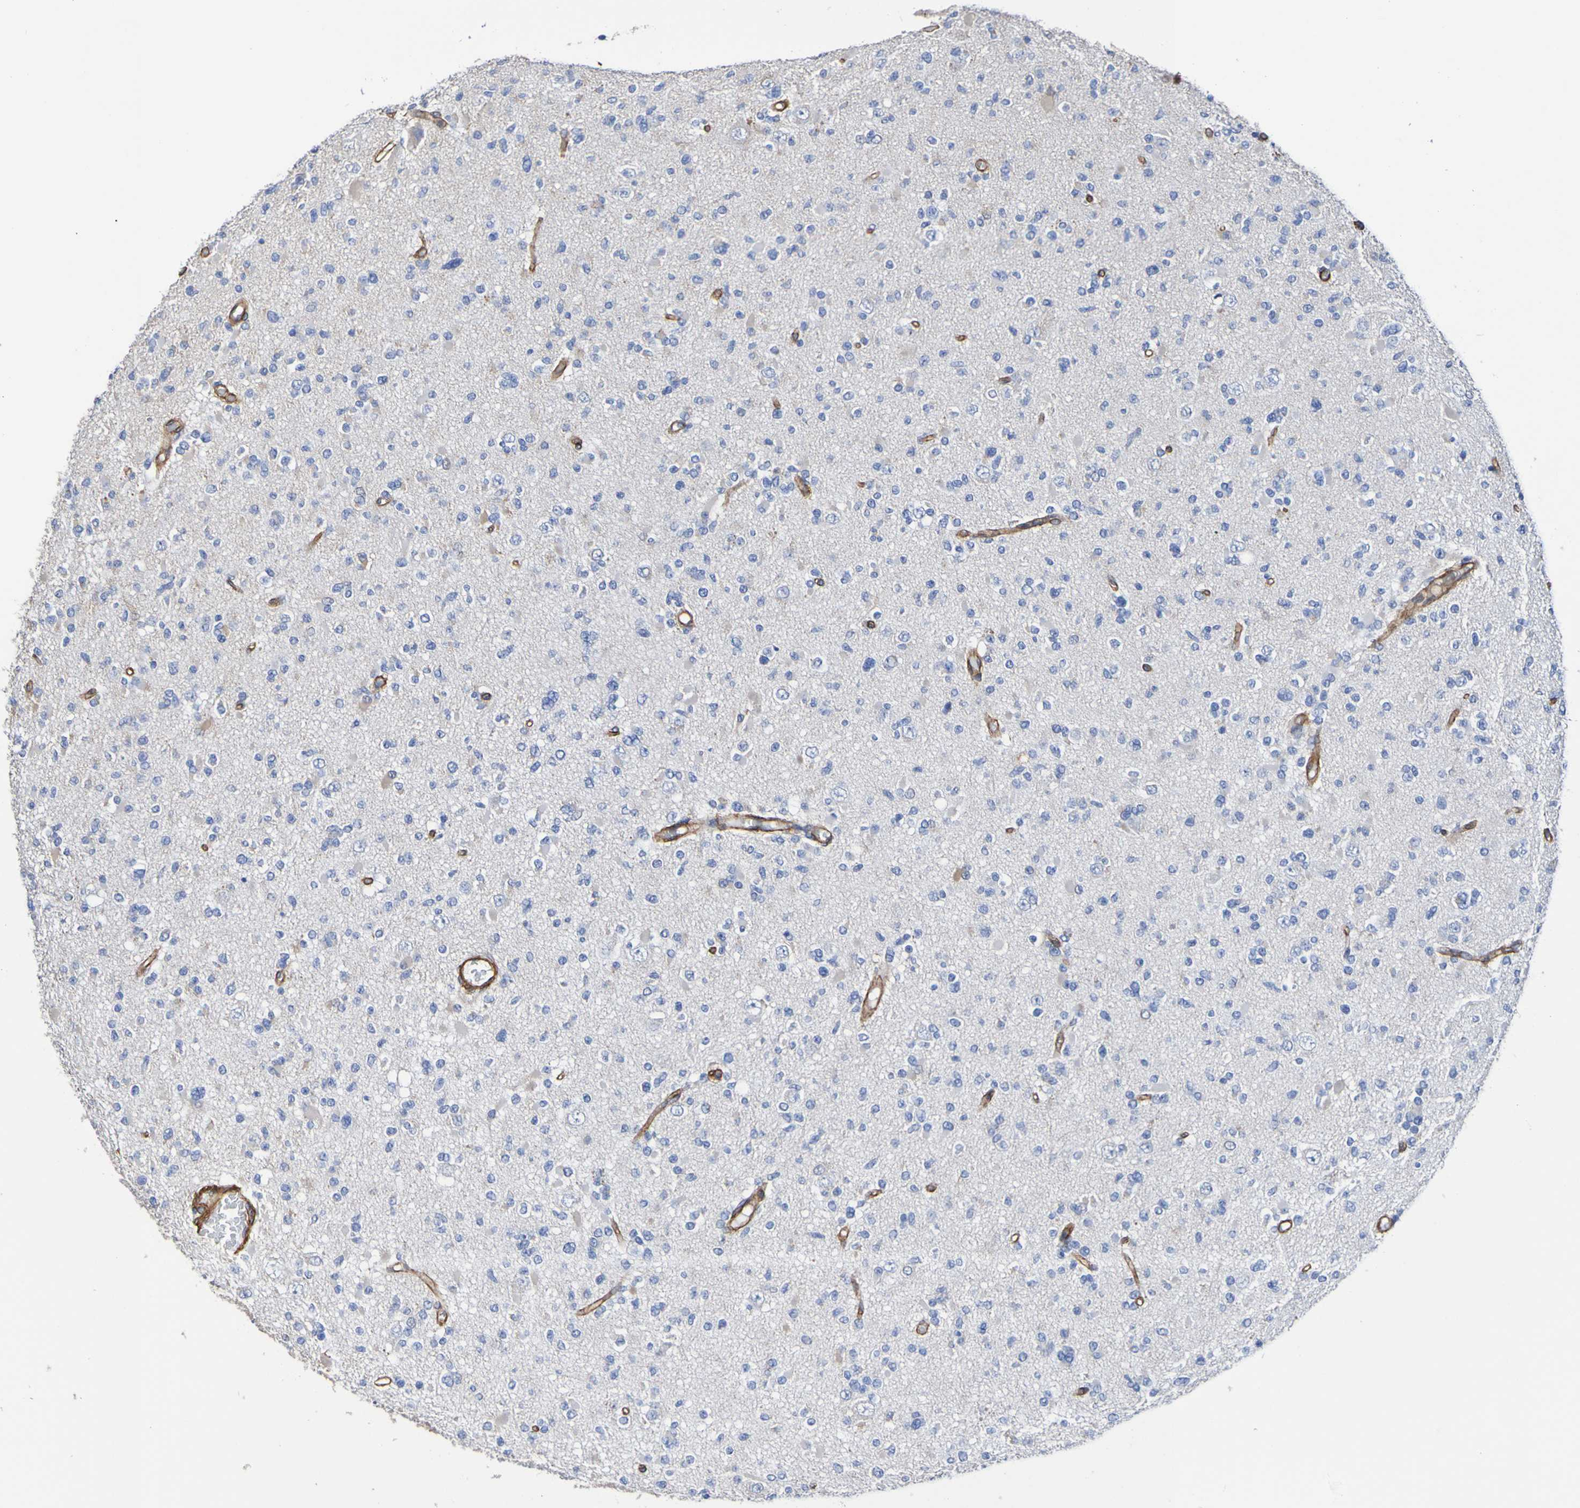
{"staining": {"intensity": "negative", "quantity": "none", "location": "none"}, "tissue": "glioma", "cell_type": "Tumor cells", "image_type": "cancer", "snomed": [{"axis": "morphology", "description": "Glioma, malignant, Low grade"}, {"axis": "topography", "description": "Brain"}], "caption": "Tumor cells show no significant protein staining in malignant glioma (low-grade).", "gene": "ELMOD3", "patient": {"sex": "female", "age": 22}}